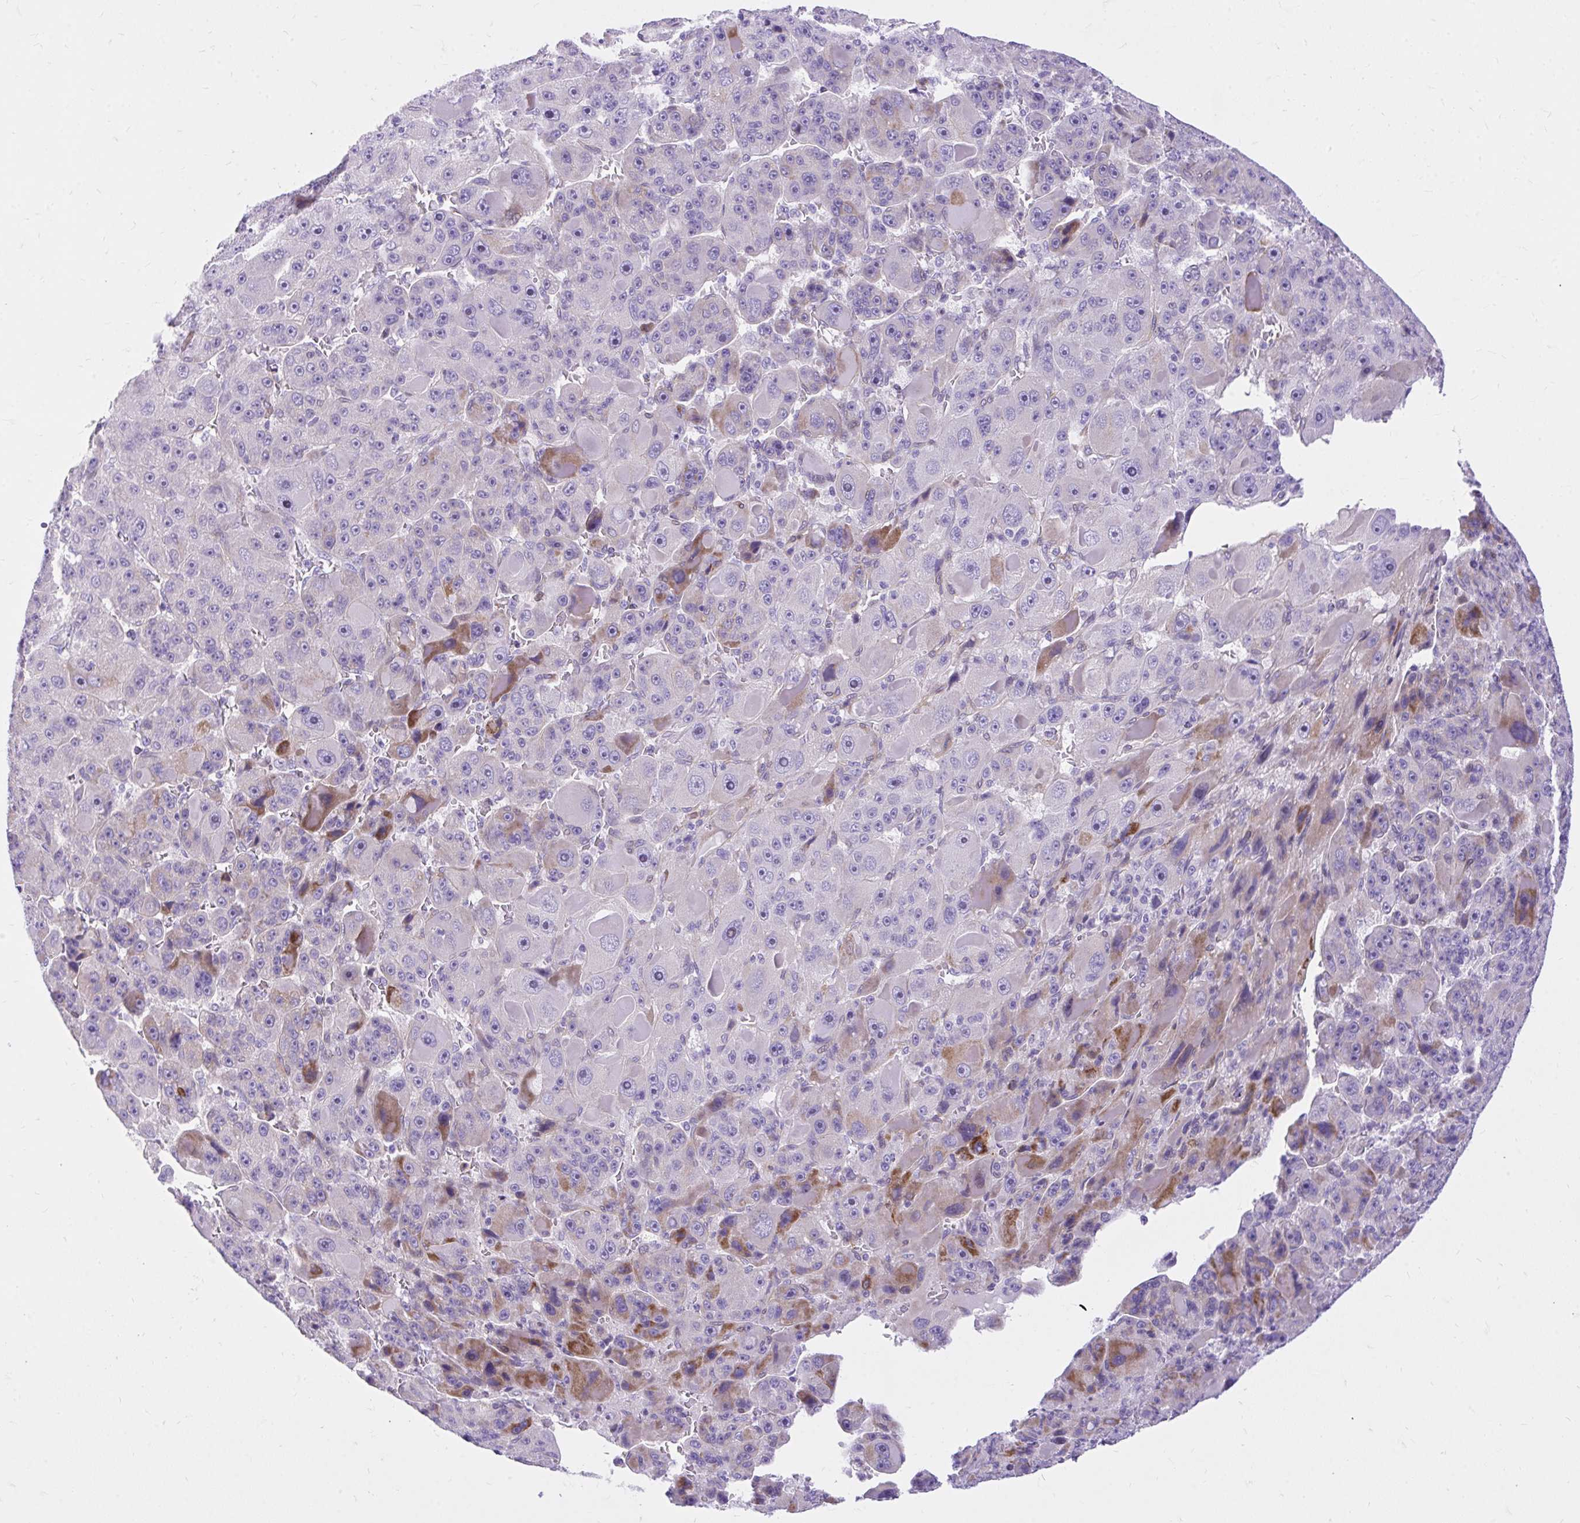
{"staining": {"intensity": "moderate", "quantity": "<25%", "location": "cytoplasmic/membranous"}, "tissue": "liver cancer", "cell_type": "Tumor cells", "image_type": "cancer", "snomed": [{"axis": "morphology", "description": "Carcinoma, Hepatocellular, NOS"}, {"axis": "topography", "description": "Liver"}], "caption": "High-power microscopy captured an IHC image of liver cancer (hepatocellular carcinoma), revealing moderate cytoplasmic/membranous staining in approximately <25% of tumor cells.", "gene": "ADAMTSL1", "patient": {"sex": "male", "age": 76}}